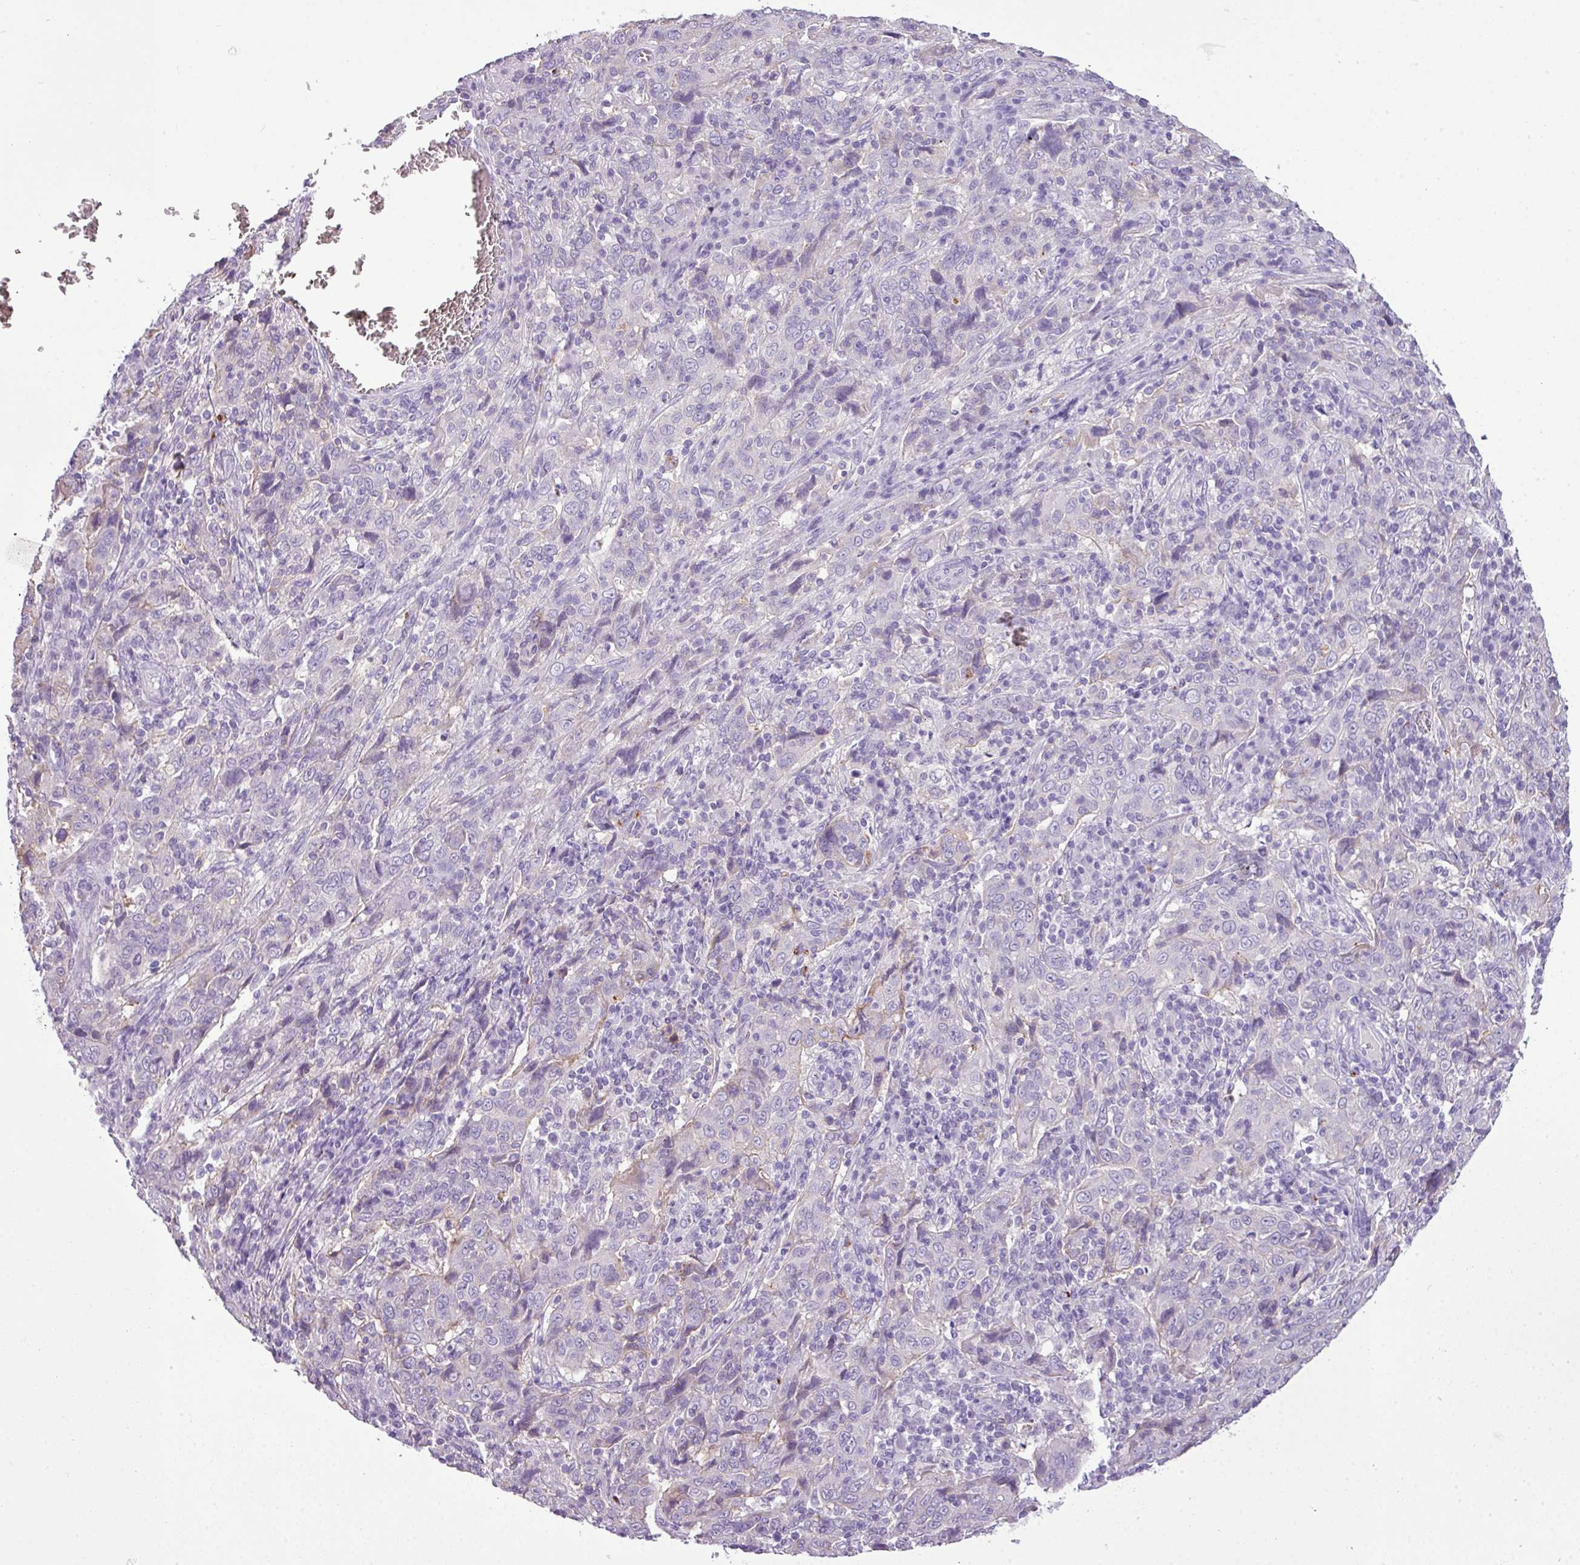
{"staining": {"intensity": "negative", "quantity": "none", "location": "none"}, "tissue": "cervical cancer", "cell_type": "Tumor cells", "image_type": "cancer", "snomed": [{"axis": "morphology", "description": "Squamous cell carcinoma, NOS"}, {"axis": "topography", "description": "Cervix"}], "caption": "A high-resolution histopathology image shows immunohistochemistry (IHC) staining of squamous cell carcinoma (cervical), which demonstrates no significant expression in tumor cells.", "gene": "RBMXL2", "patient": {"sex": "female", "age": 46}}